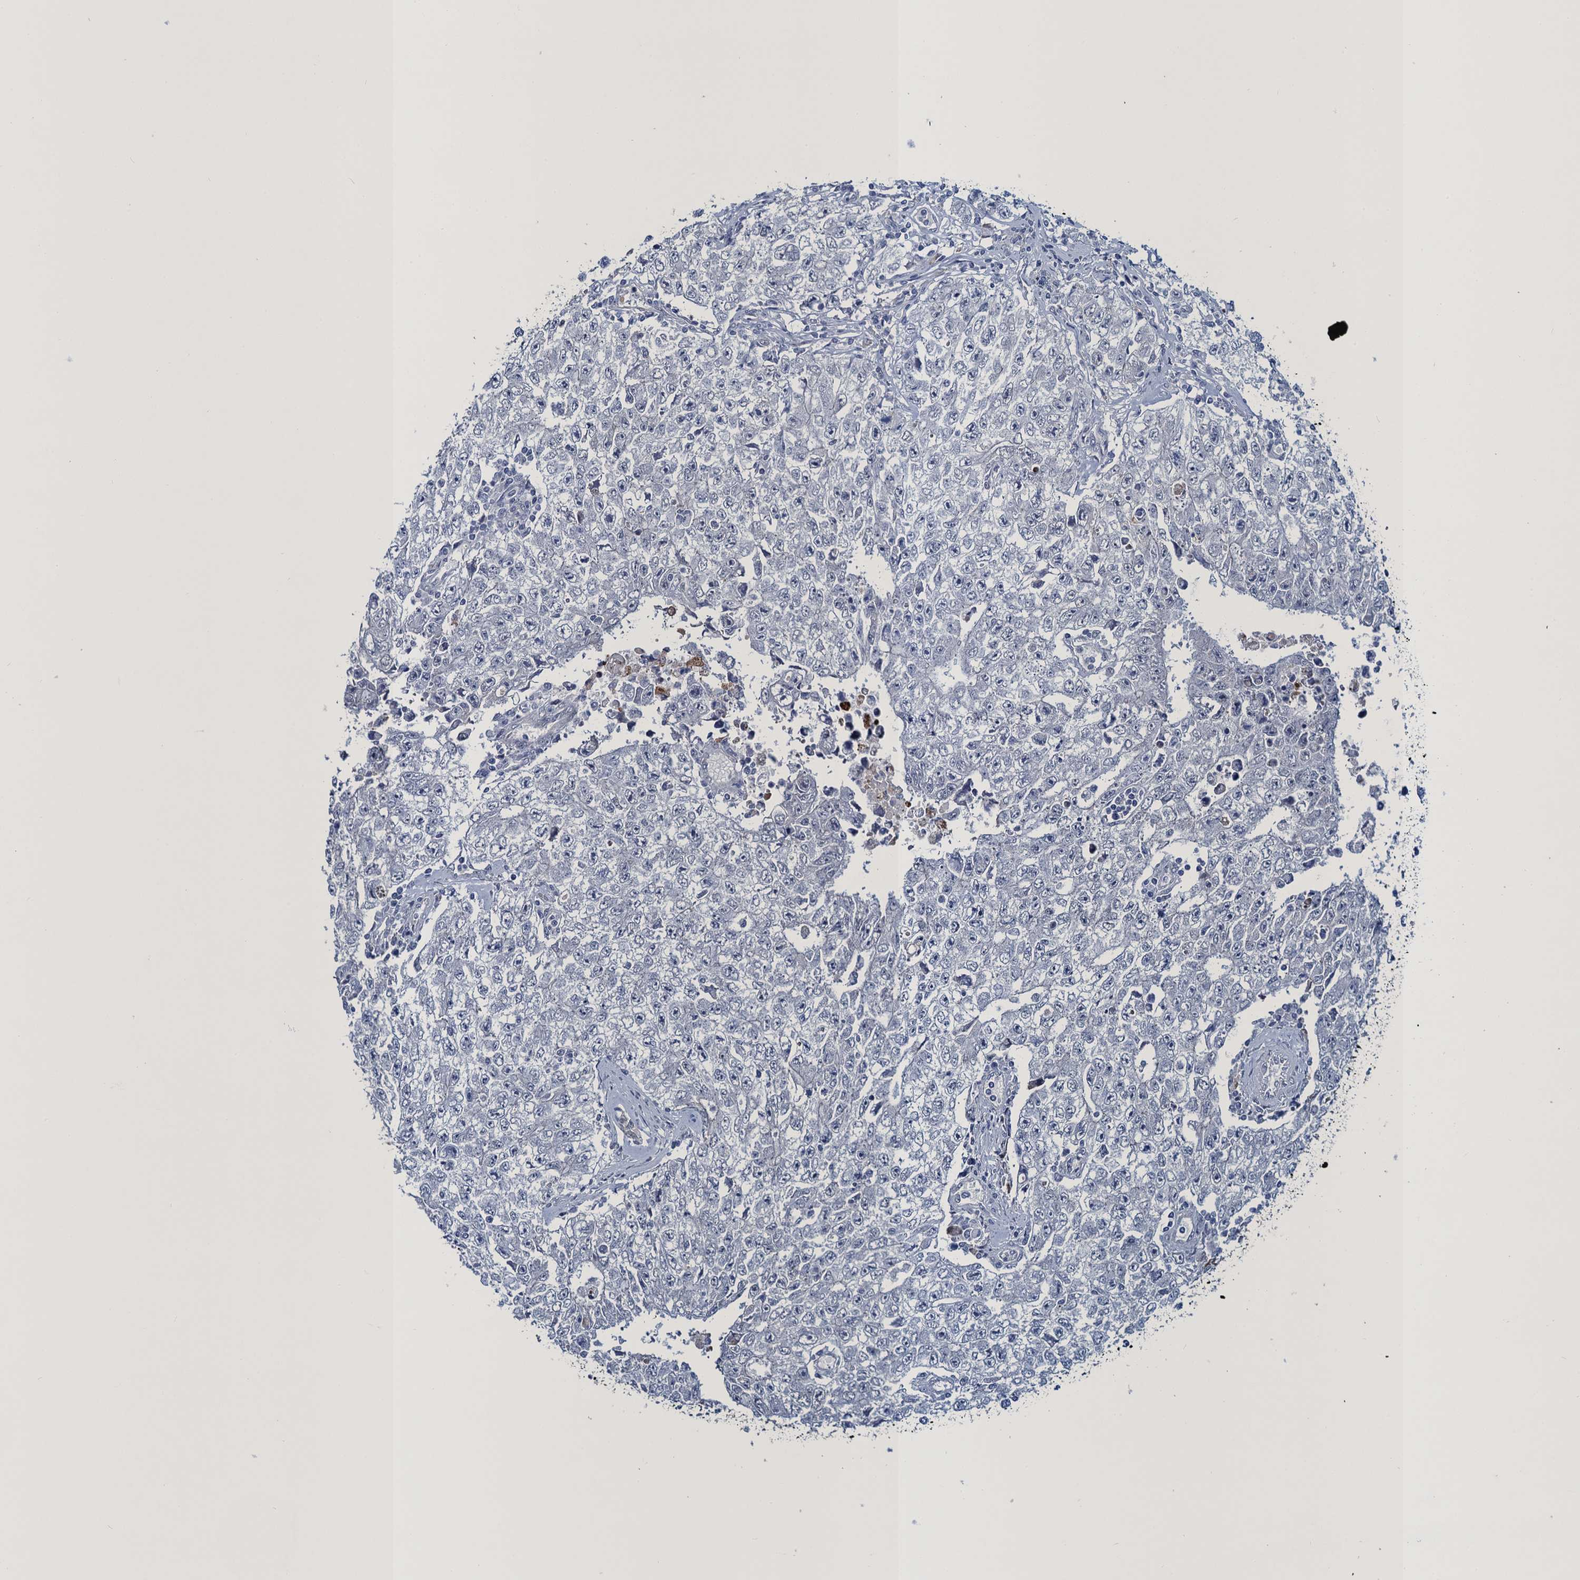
{"staining": {"intensity": "negative", "quantity": "none", "location": "none"}, "tissue": "testis cancer", "cell_type": "Tumor cells", "image_type": "cancer", "snomed": [{"axis": "morphology", "description": "Carcinoma, Embryonal, NOS"}, {"axis": "topography", "description": "Testis"}], "caption": "DAB (3,3'-diaminobenzidine) immunohistochemical staining of human testis cancer demonstrates no significant staining in tumor cells.", "gene": "ATOSA", "patient": {"sex": "male", "age": 17}}